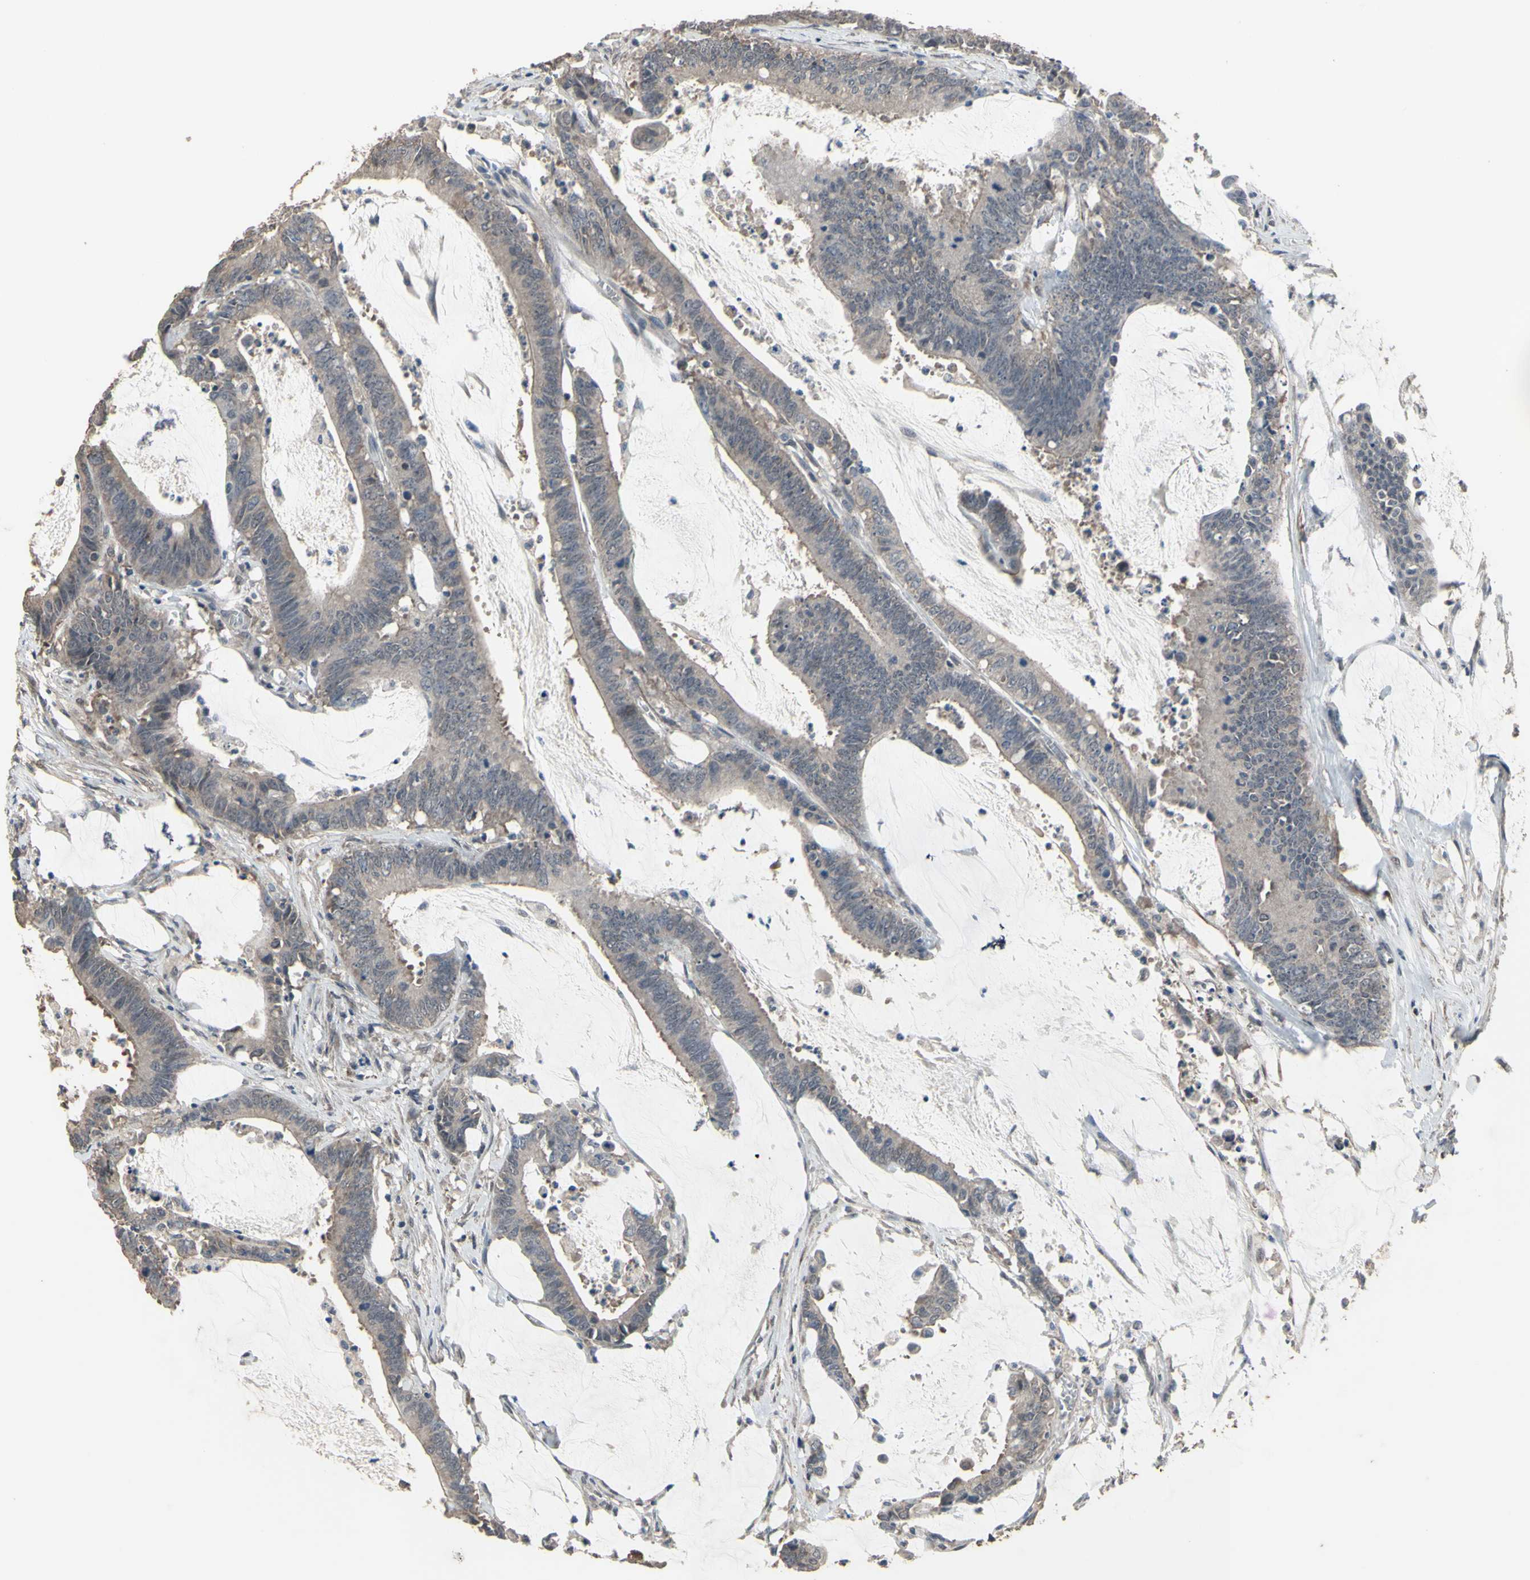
{"staining": {"intensity": "weak", "quantity": ">75%", "location": "cytoplasmic/membranous"}, "tissue": "colorectal cancer", "cell_type": "Tumor cells", "image_type": "cancer", "snomed": [{"axis": "morphology", "description": "Adenocarcinoma, NOS"}, {"axis": "topography", "description": "Rectum"}], "caption": "Colorectal adenocarcinoma was stained to show a protein in brown. There is low levels of weak cytoplasmic/membranous expression in approximately >75% of tumor cells.", "gene": "ZNF174", "patient": {"sex": "female", "age": 66}}